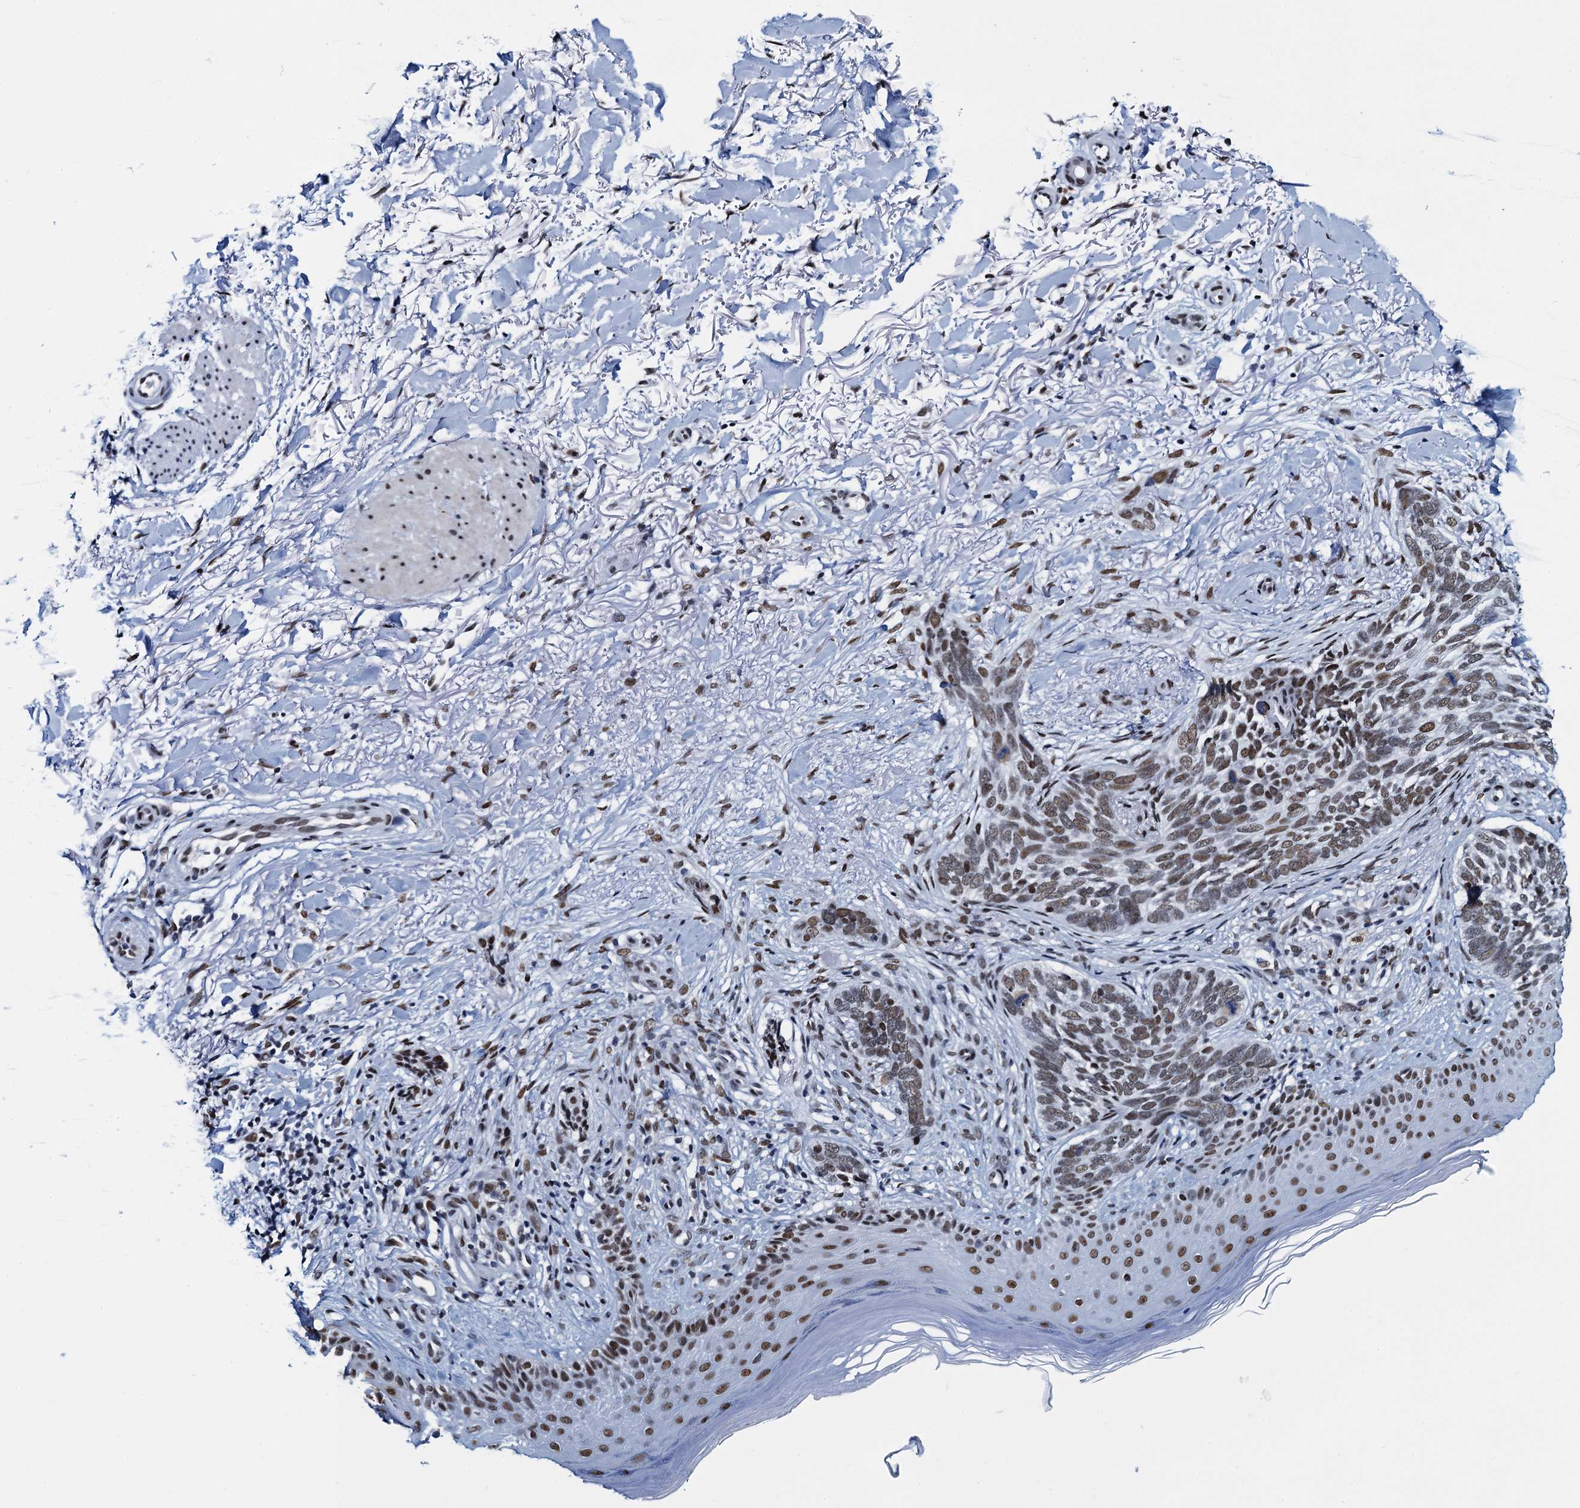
{"staining": {"intensity": "moderate", "quantity": ">75%", "location": "nuclear"}, "tissue": "skin cancer", "cell_type": "Tumor cells", "image_type": "cancer", "snomed": [{"axis": "morphology", "description": "Normal tissue, NOS"}, {"axis": "morphology", "description": "Basal cell carcinoma"}, {"axis": "topography", "description": "Skin"}], "caption": "DAB immunohistochemical staining of skin cancer (basal cell carcinoma) displays moderate nuclear protein expression in about >75% of tumor cells. (DAB IHC with brightfield microscopy, high magnification).", "gene": "HNRNPUL2", "patient": {"sex": "female", "age": 67}}